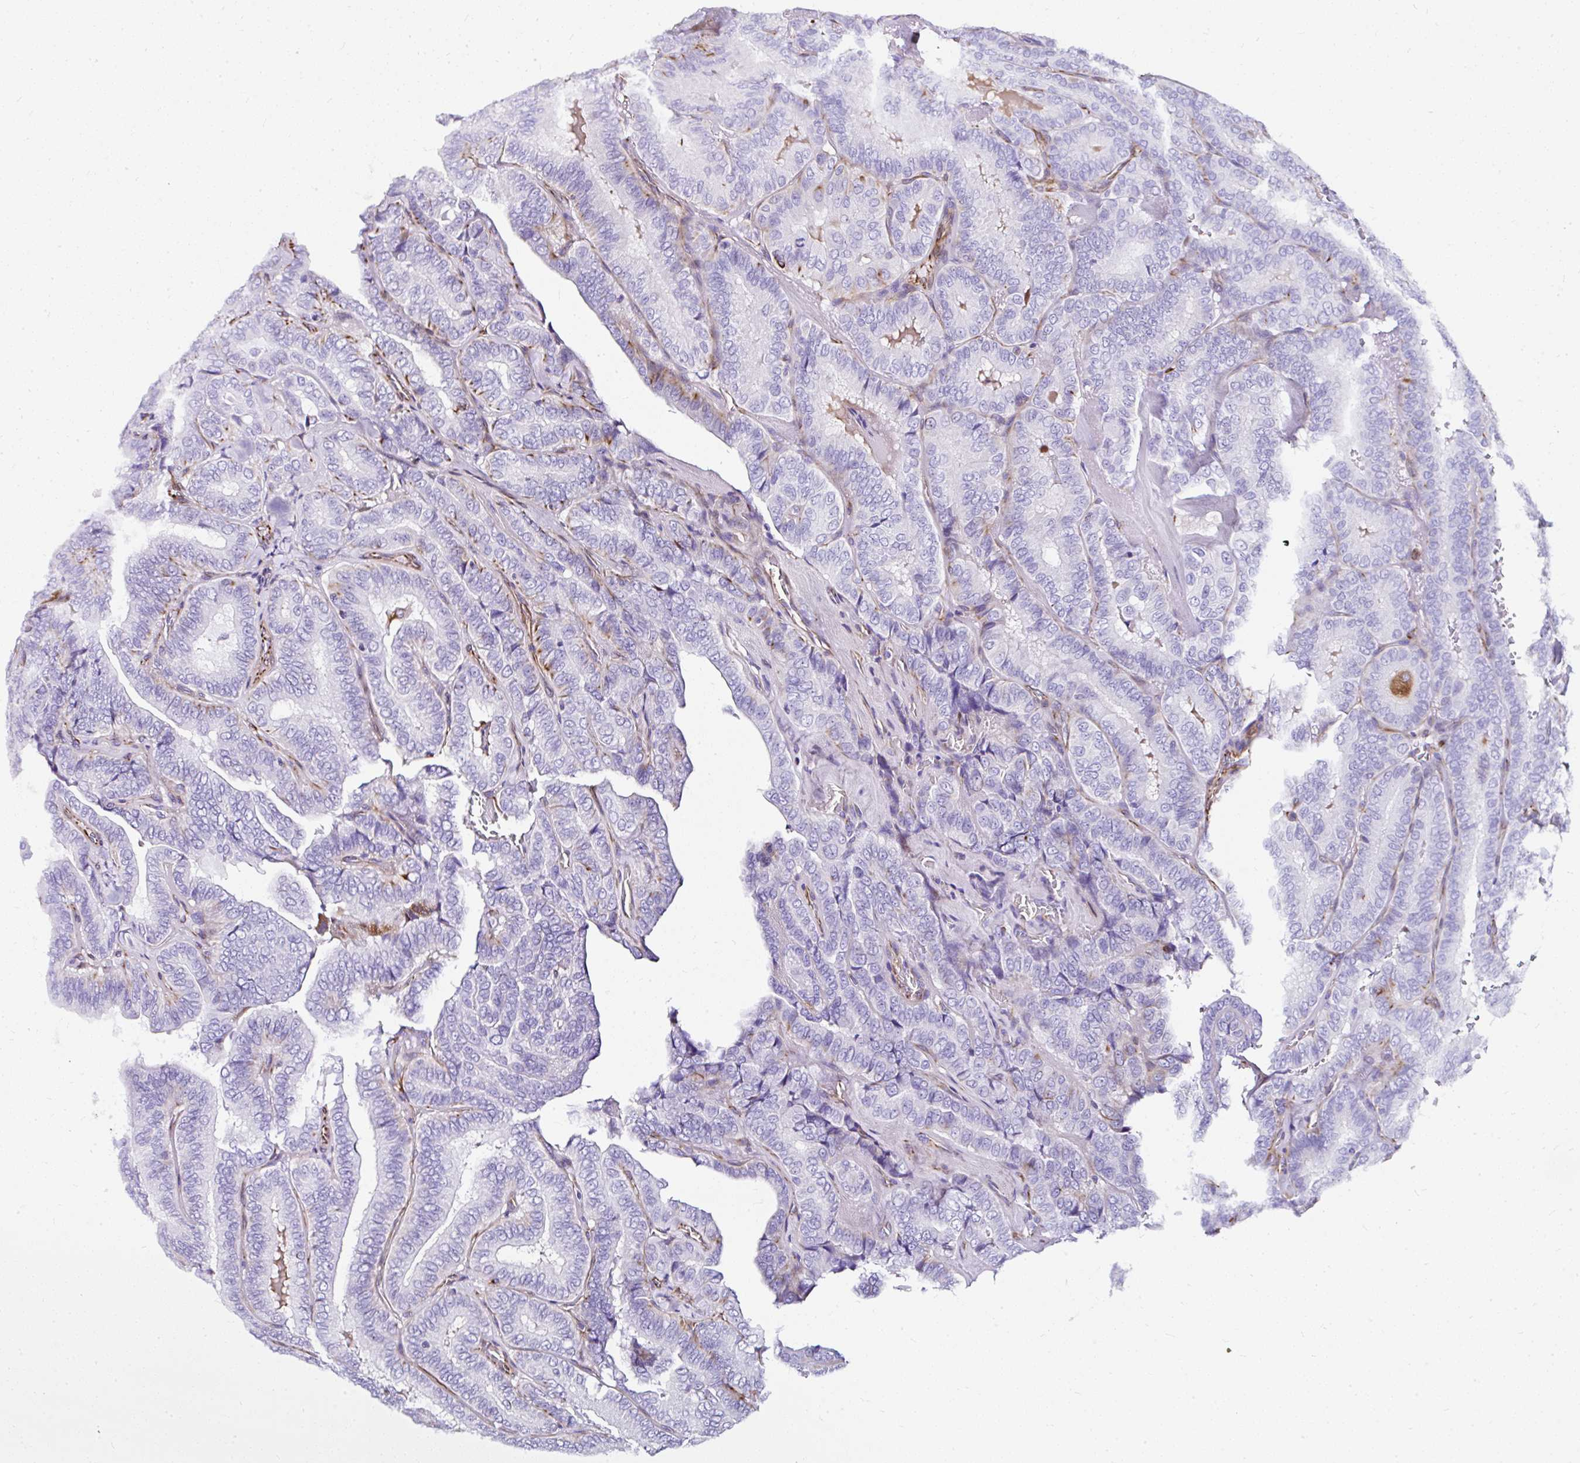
{"staining": {"intensity": "negative", "quantity": "none", "location": "none"}, "tissue": "thyroid cancer", "cell_type": "Tumor cells", "image_type": "cancer", "snomed": [{"axis": "morphology", "description": "Papillary adenocarcinoma, NOS"}, {"axis": "topography", "description": "Thyroid gland"}], "caption": "Protein analysis of thyroid cancer demonstrates no significant expression in tumor cells. (DAB (3,3'-diaminobenzidine) immunohistochemistry (IHC), high magnification).", "gene": "DEPDC5", "patient": {"sex": "male", "age": 61}}